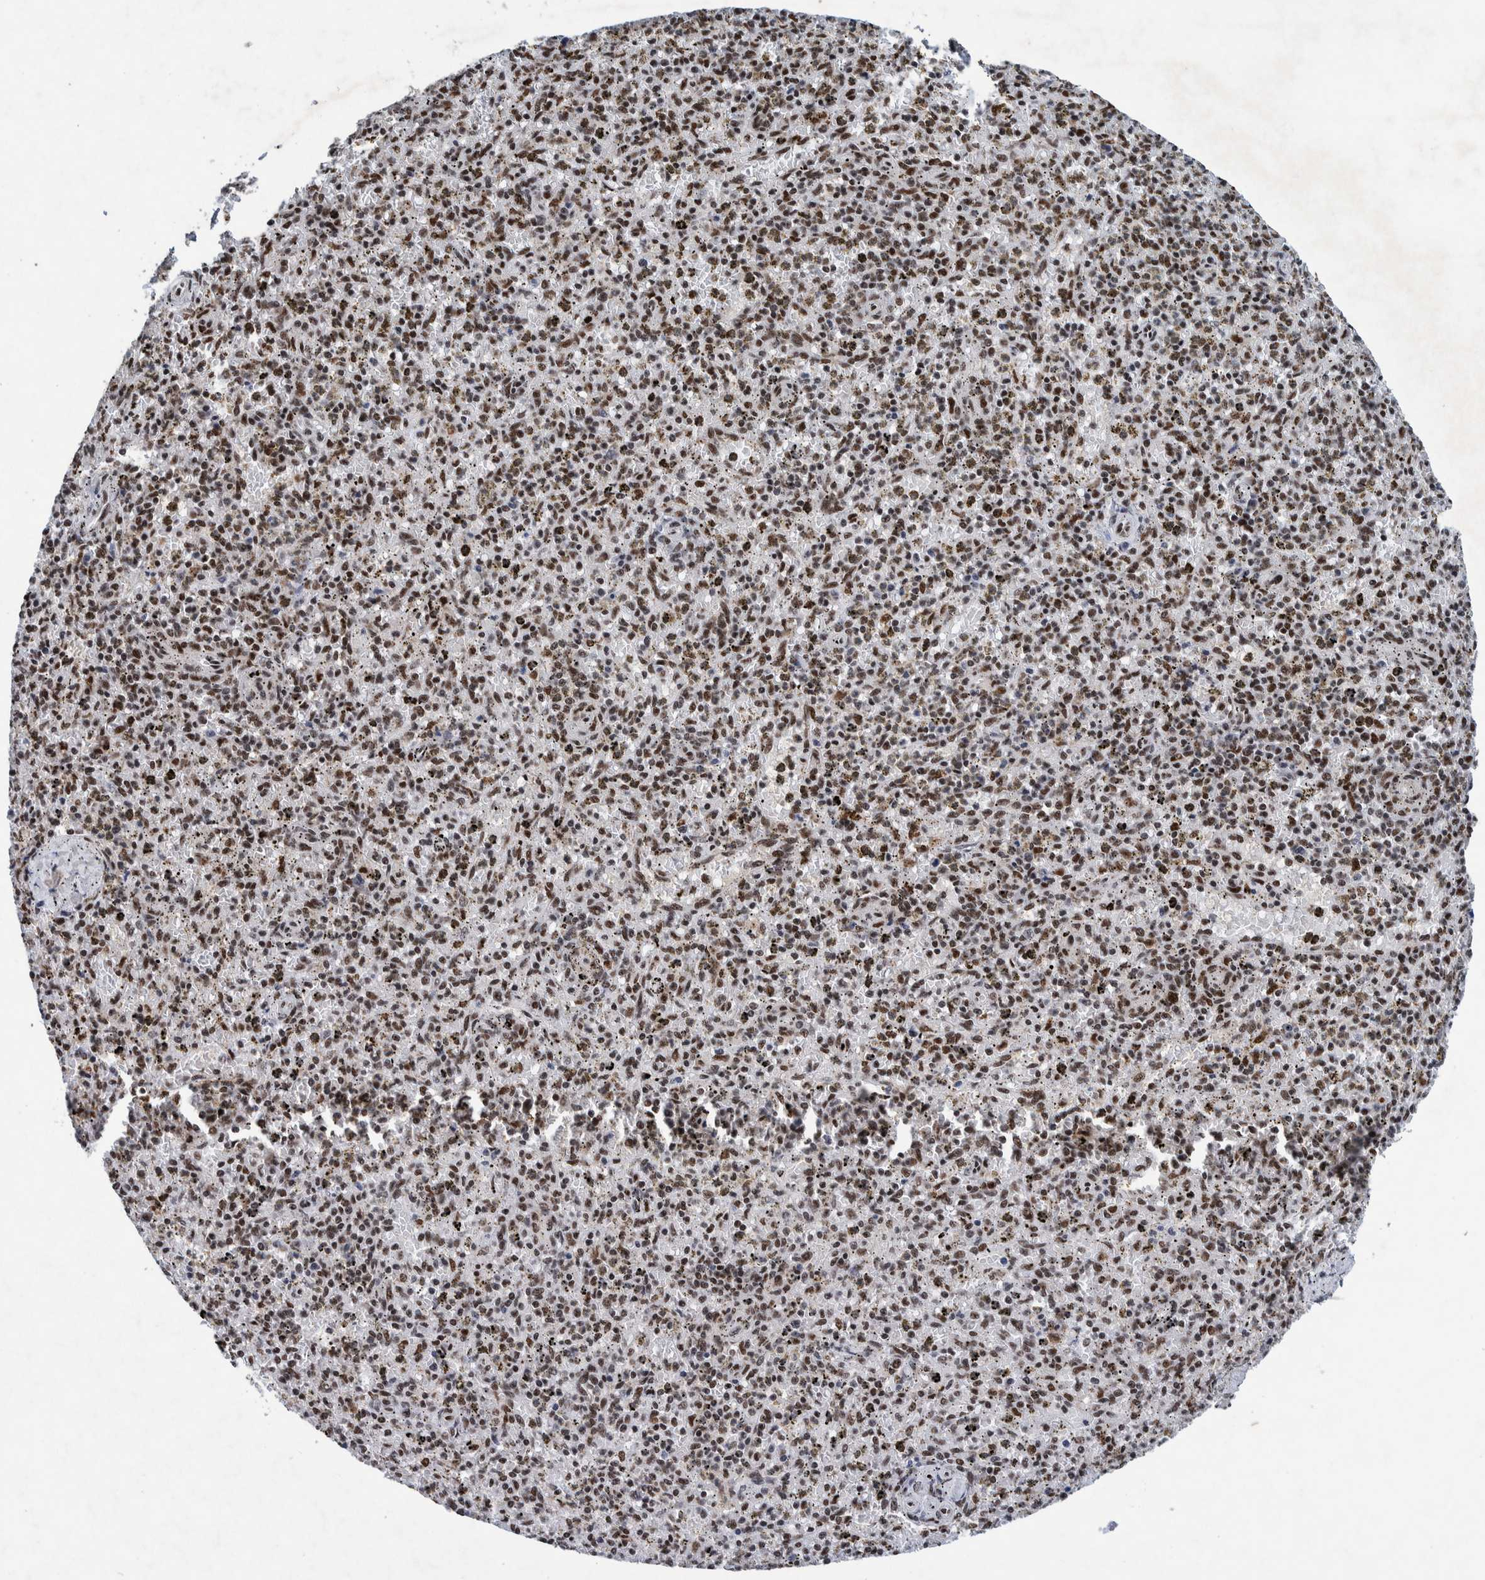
{"staining": {"intensity": "moderate", "quantity": ">75%", "location": "nuclear"}, "tissue": "spleen", "cell_type": "Cells in red pulp", "image_type": "normal", "snomed": [{"axis": "morphology", "description": "Normal tissue, NOS"}, {"axis": "topography", "description": "Spleen"}], "caption": "IHC (DAB (3,3'-diaminobenzidine)) staining of benign human spleen reveals moderate nuclear protein positivity in approximately >75% of cells in red pulp.", "gene": "TAF10", "patient": {"sex": "male", "age": 72}}